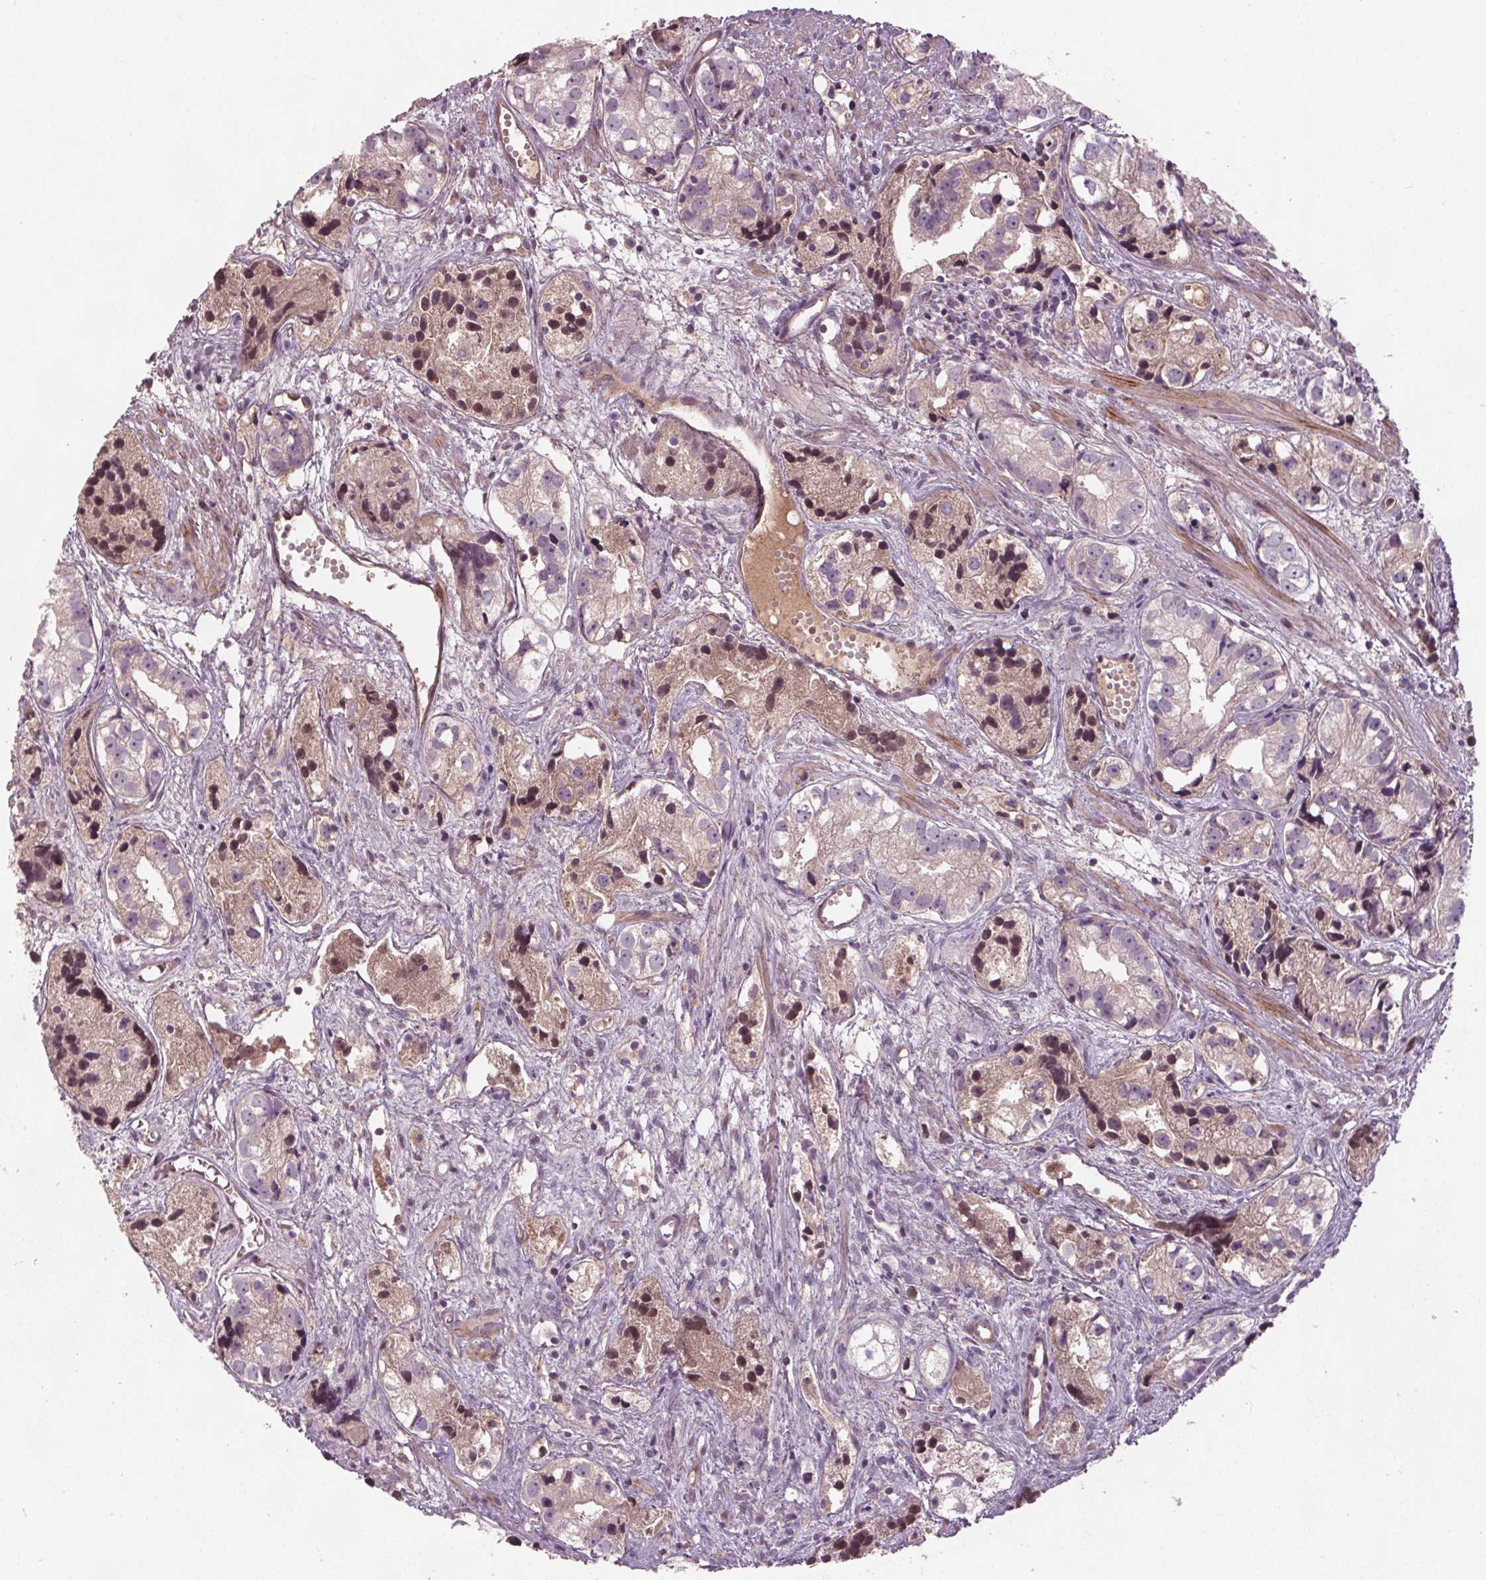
{"staining": {"intensity": "moderate", "quantity": "<25%", "location": "nuclear"}, "tissue": "prostate cancer", "cell_type": "Tumor cells", "image_type": "cancer", "snomed": [{"axis": "morphology", "description": "Adenocarcinoma, High grade"}, {"axis": "topography", "description": "Prostate"}], "caption": "Human prostate adenocarcinoma (high-grade) stained for a protein (brown) exhibits moderate nuclear positive expression in approximately <25% of tumor cells.", "gene": "PDGFD", "patient": {"sex": "male", "age": 68}}